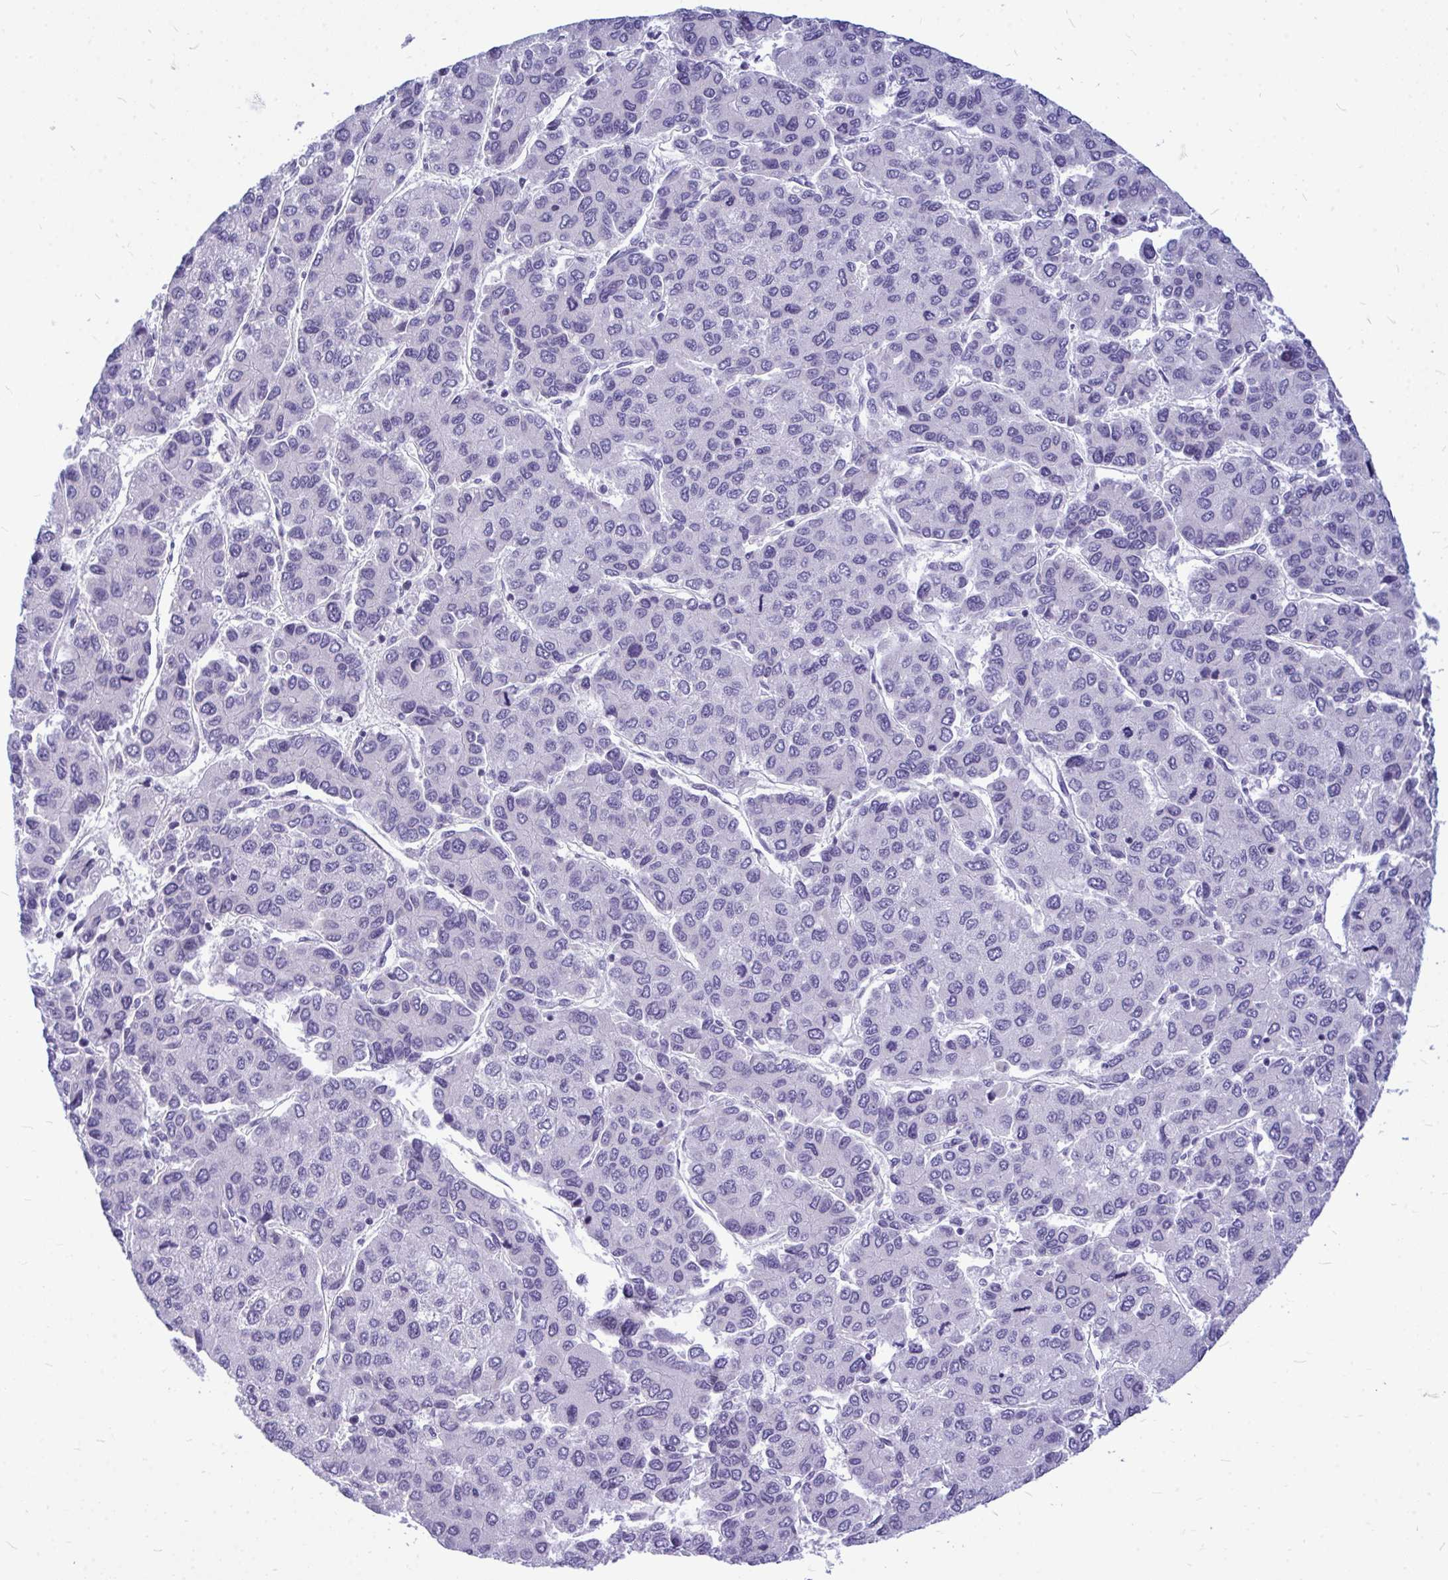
{"staining": {"intensity": "negative", "quantity": "none", "location": "none"}, "tissue": "liver cancer", "cell_type": "Tumor cells", "image_type": "cancer", "snomed": [{"axis": "morphology", "description": "Carcinoma, Hepatocellular, NOS"}, {"axis": "topography", "description": "Liver"}], "caption": "This is a micrograph of immunohistochemistry (IHC) staining of liver hepatocellular carcinoma, which shows no staining in tumor cells.", "gene": "ZSCAN25", "patient": {"sex": "female", "age": 66}}